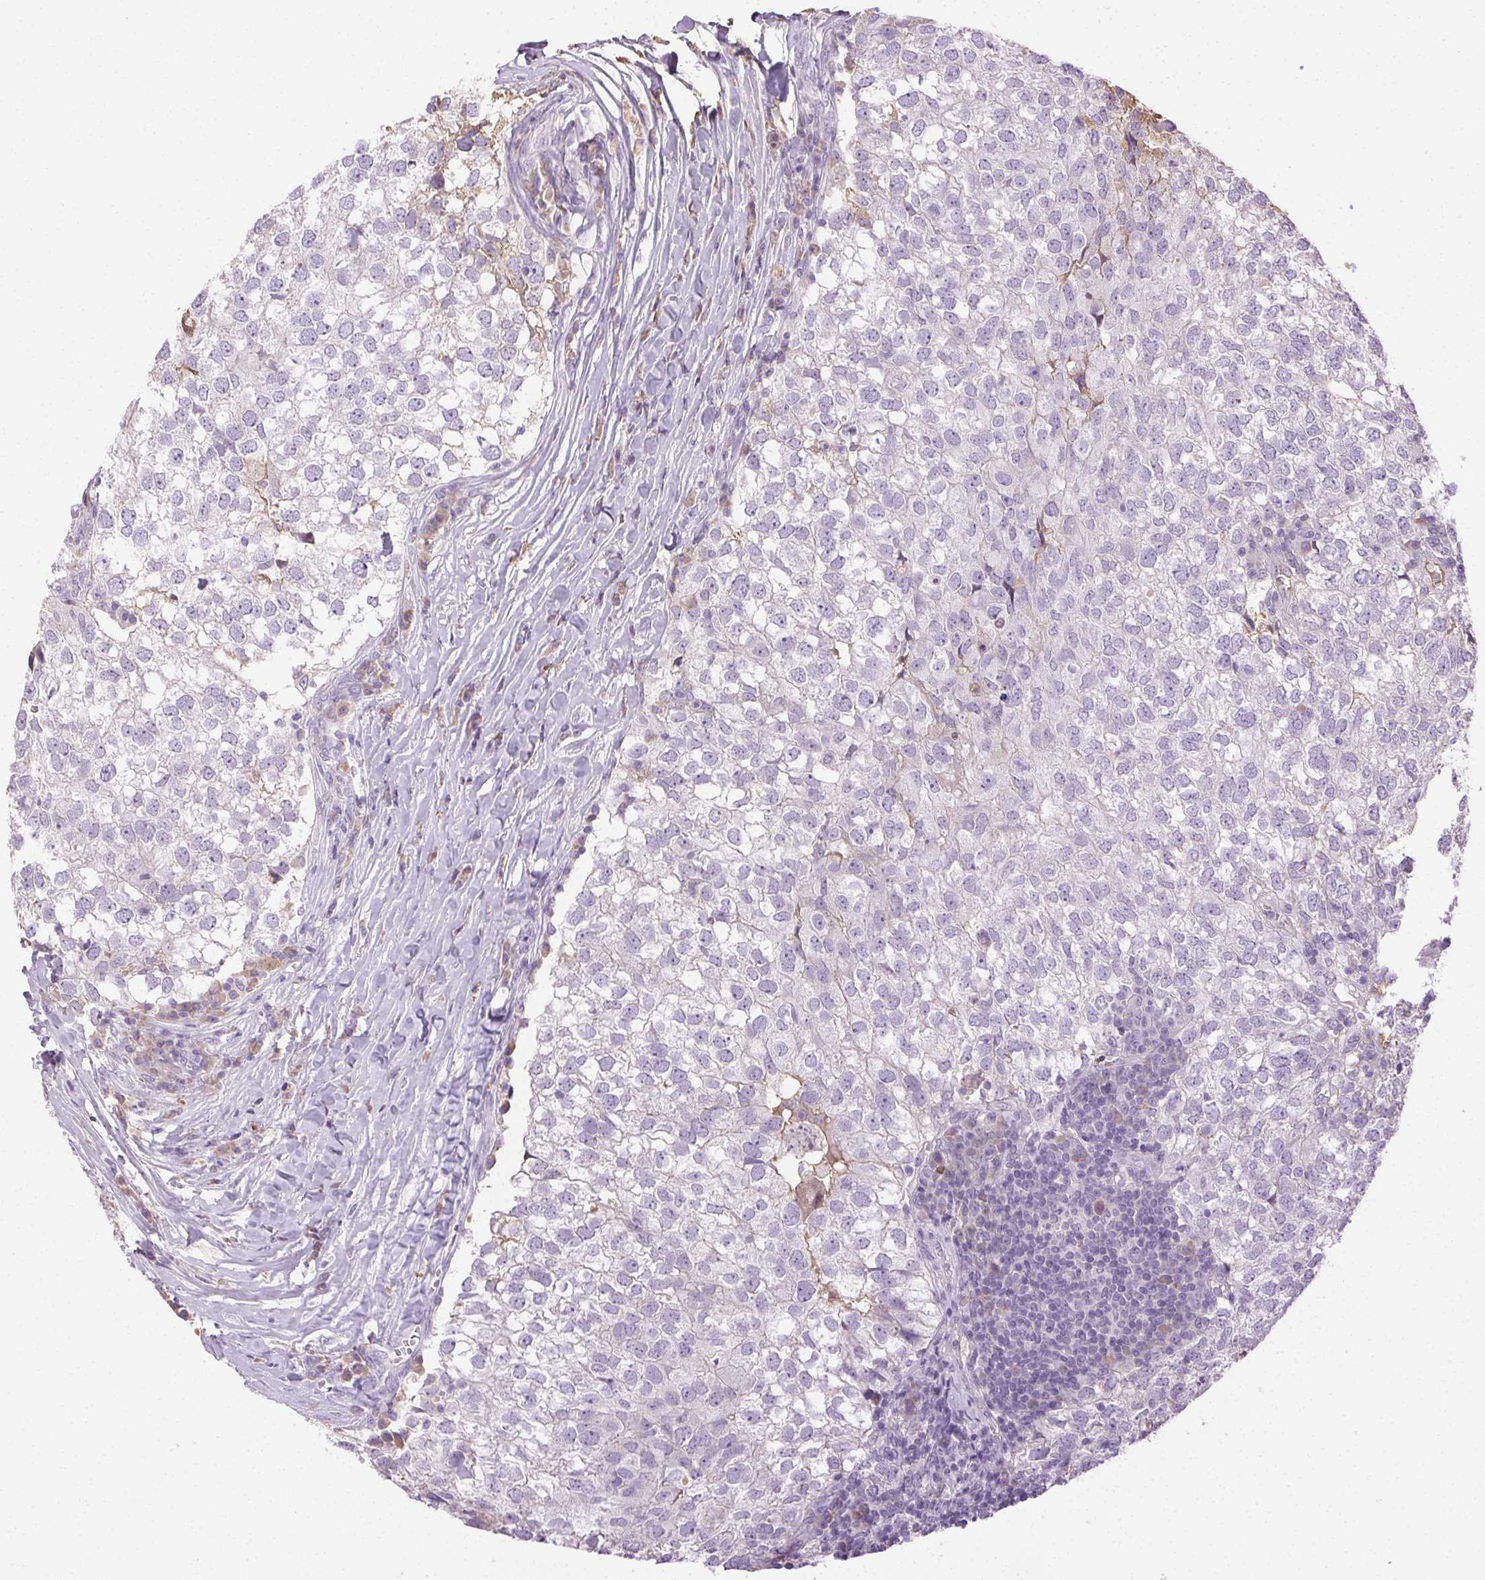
{"staining": {"intensity": "negative", "quantity": "none", "location": "none"}, "tissue": "breast cancer", "cell_type": "Tumor cells", "image_type": "cancer", "snomed": [{"axis": "morphology", "description": "Duct carcinoma"}, {"axis": "topography", "description": "Breast"}], "caption": "Tumor cells show no significant expression in breast cancer (infiltrating ductal carcinoma).", "gene": "BPIFB2", "patient": {"sex": "female", "age": 30}}